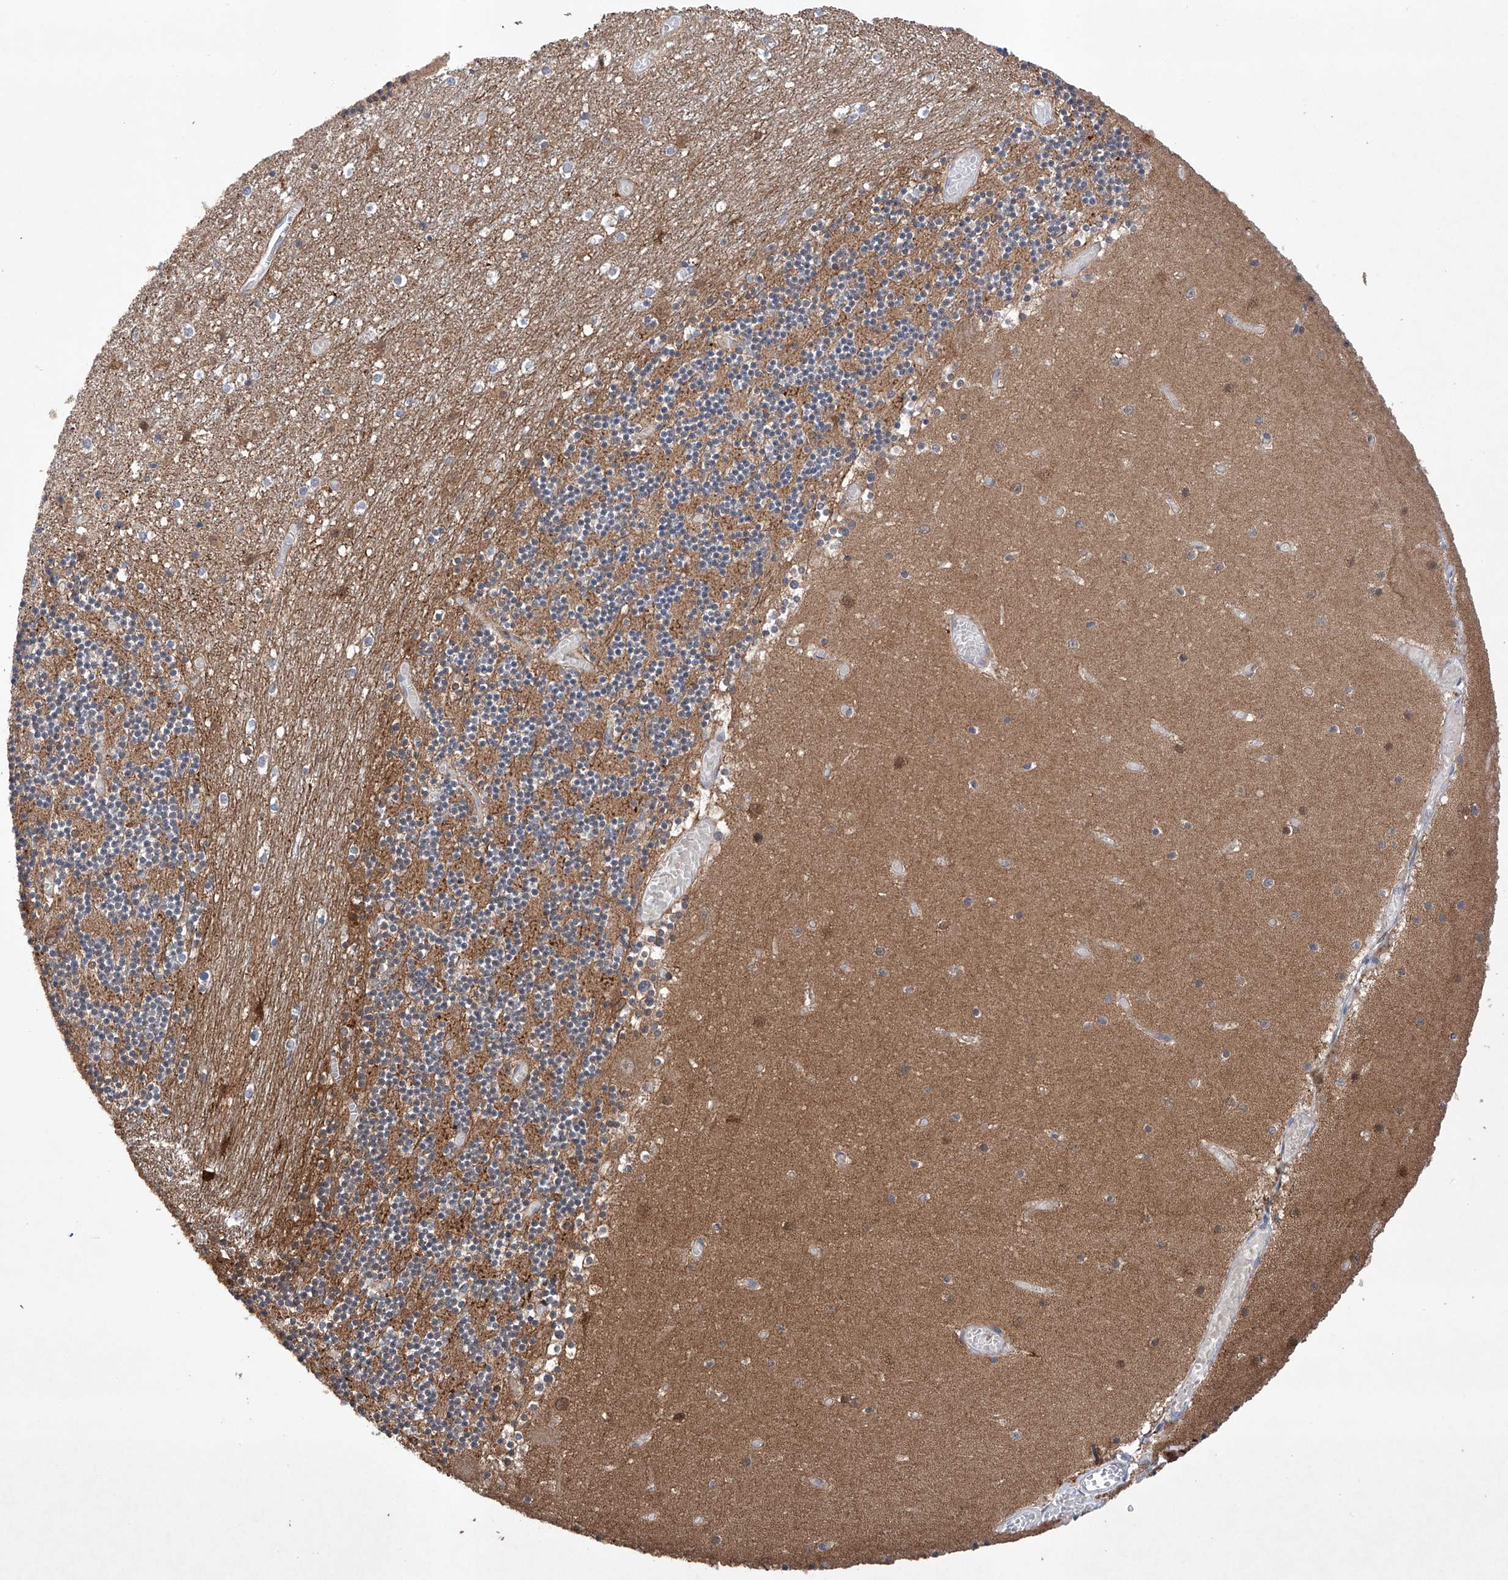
{"staining": {"intensity": "moderate", "quantity": ">75%", "location": "cytoplasmic/membranous"}, "tissue": "cerebellum", "cell_type": "Cells in granular layer", "image_type": "normal", "snomed": [{"axis": "morphology", "description": "Normal tissue, NOS"}, {"axis": "topography", "description": "Cerebellum"}], "caption": "This image exhibits immunohistochemistry staining of benign human cerebellum, with medium moderate cytoplasmic/membranous positivity in approximately >75% of cells in granular layer.", "gene": "TIMM23", "patient": {"sex": "female", "age": 28}}